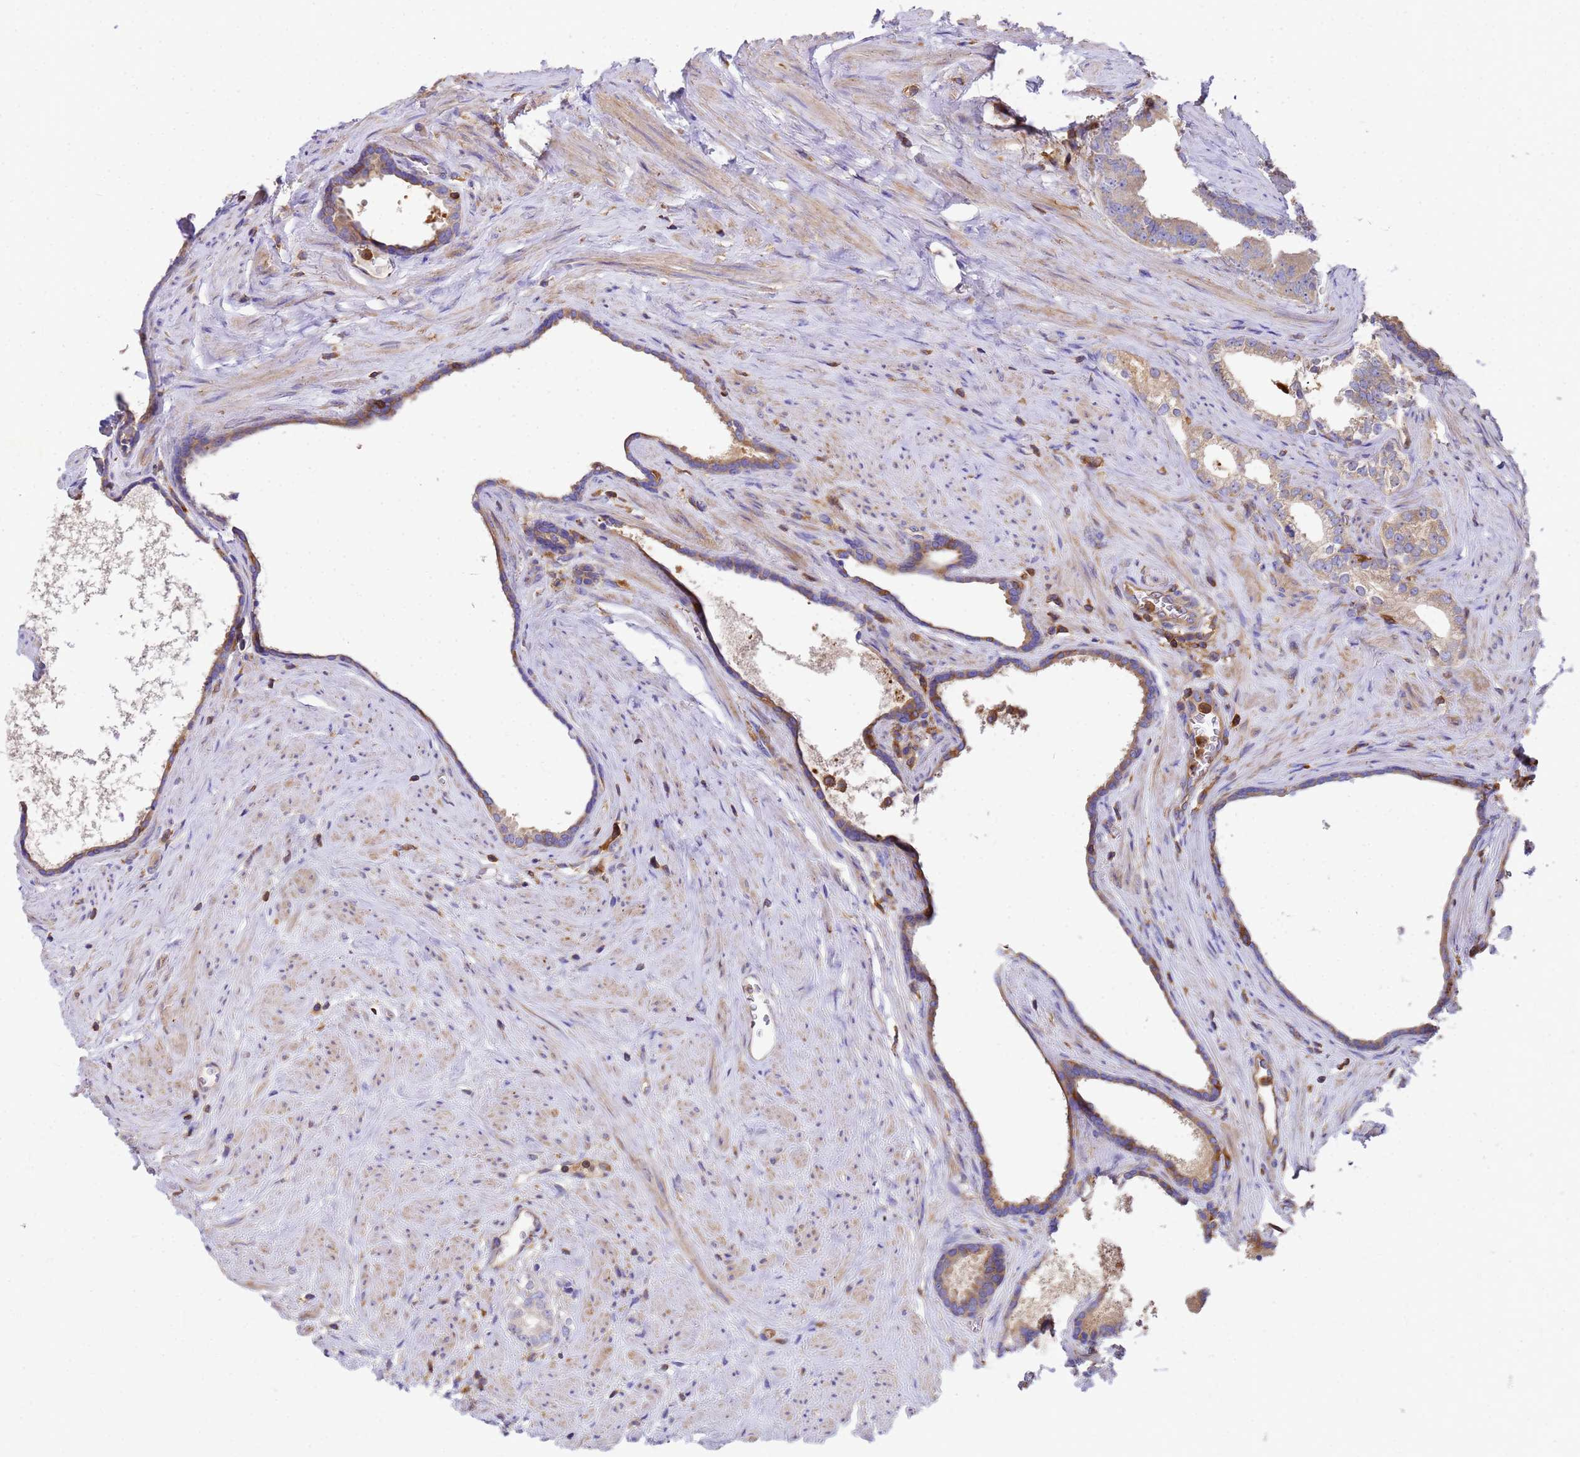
{"staining": {"intensity": "weak", "quantity": "<25%", "location": "cytoplasmic/membranous"}, "tissue": "prostate cancer", "cell_type": "Tumor cells", "image_type": "cancer", "snomed": [{"axis": "morphology", "description": "Adenocarcinoma, Low grade"}, {"axis": "topography", "description": "Prostate"}], "caption": "Immunohistochemistry (IHC) image of human prostate cancer (low-grade adenocarcinoma) stained for a protein (brown), which shows no expression in tumor cells.", "gene": "ZNF235", "patient": {"sex": "male", "age": 71}}